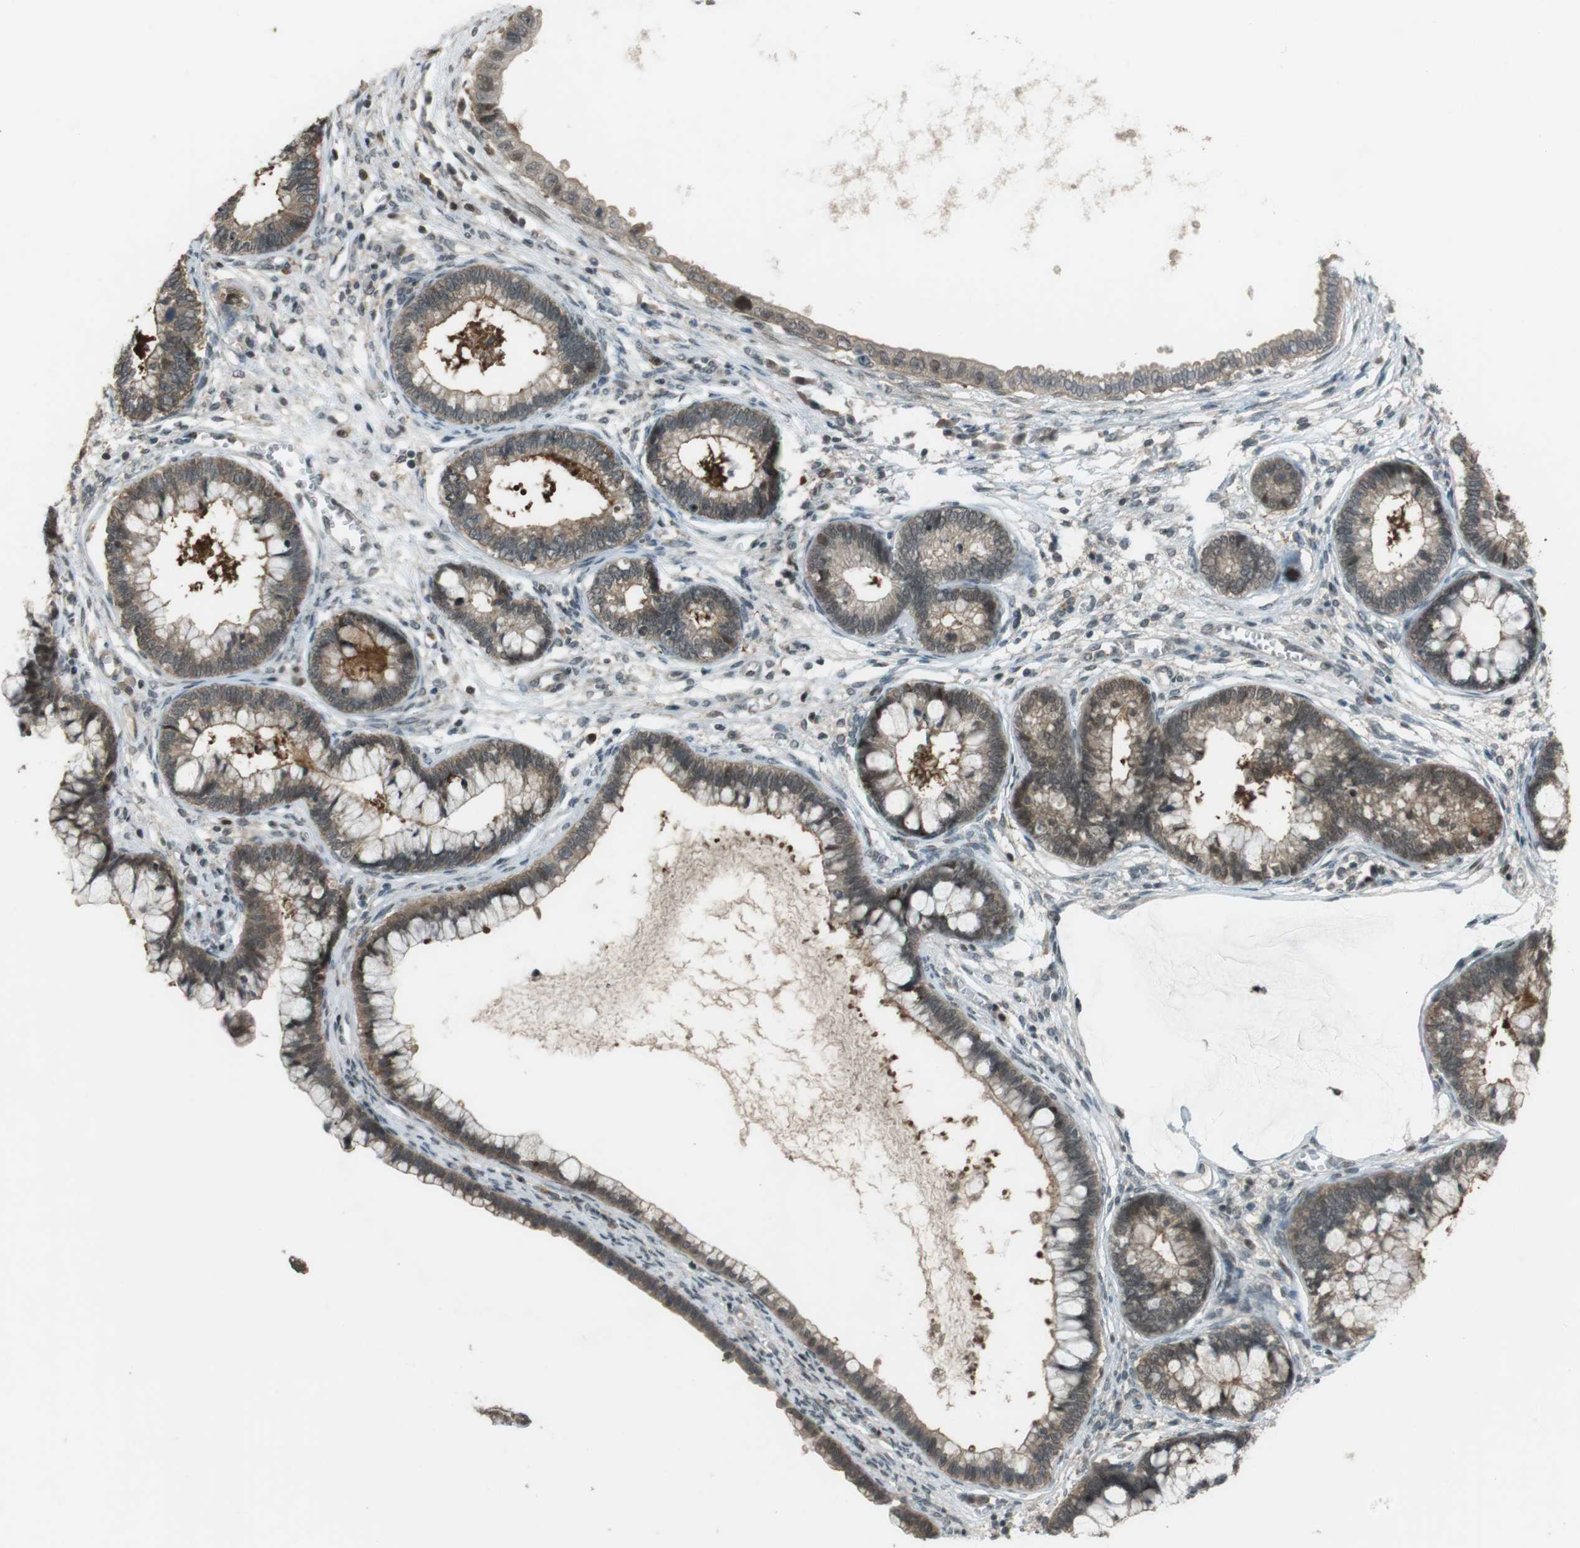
{"staining": {"intensity": "weak", "quantity": ">75%", "location": "cytoplasmic/membranous,nuclear"}, "tissue": "cervical cancer", "cell_type": "Tumor cells", "image_type": "cancer", "snomed": [{"axis": "morphology", "description": "Adenocarcinoma, NOS"}, {"axis": "topography", "description": "Cervix"}], "caption": "Cervical adenocarcinoma tissue reveals weak cytoplasmic/membranous and nuclear positivity in approximately >75% of tumor cells, visualized by immunohistochemistry. (Brightfield microscopy of DAB IHC at high magnification).", "gene": "SLITRK5", "patient": {"sex": "female", "age": 44}}